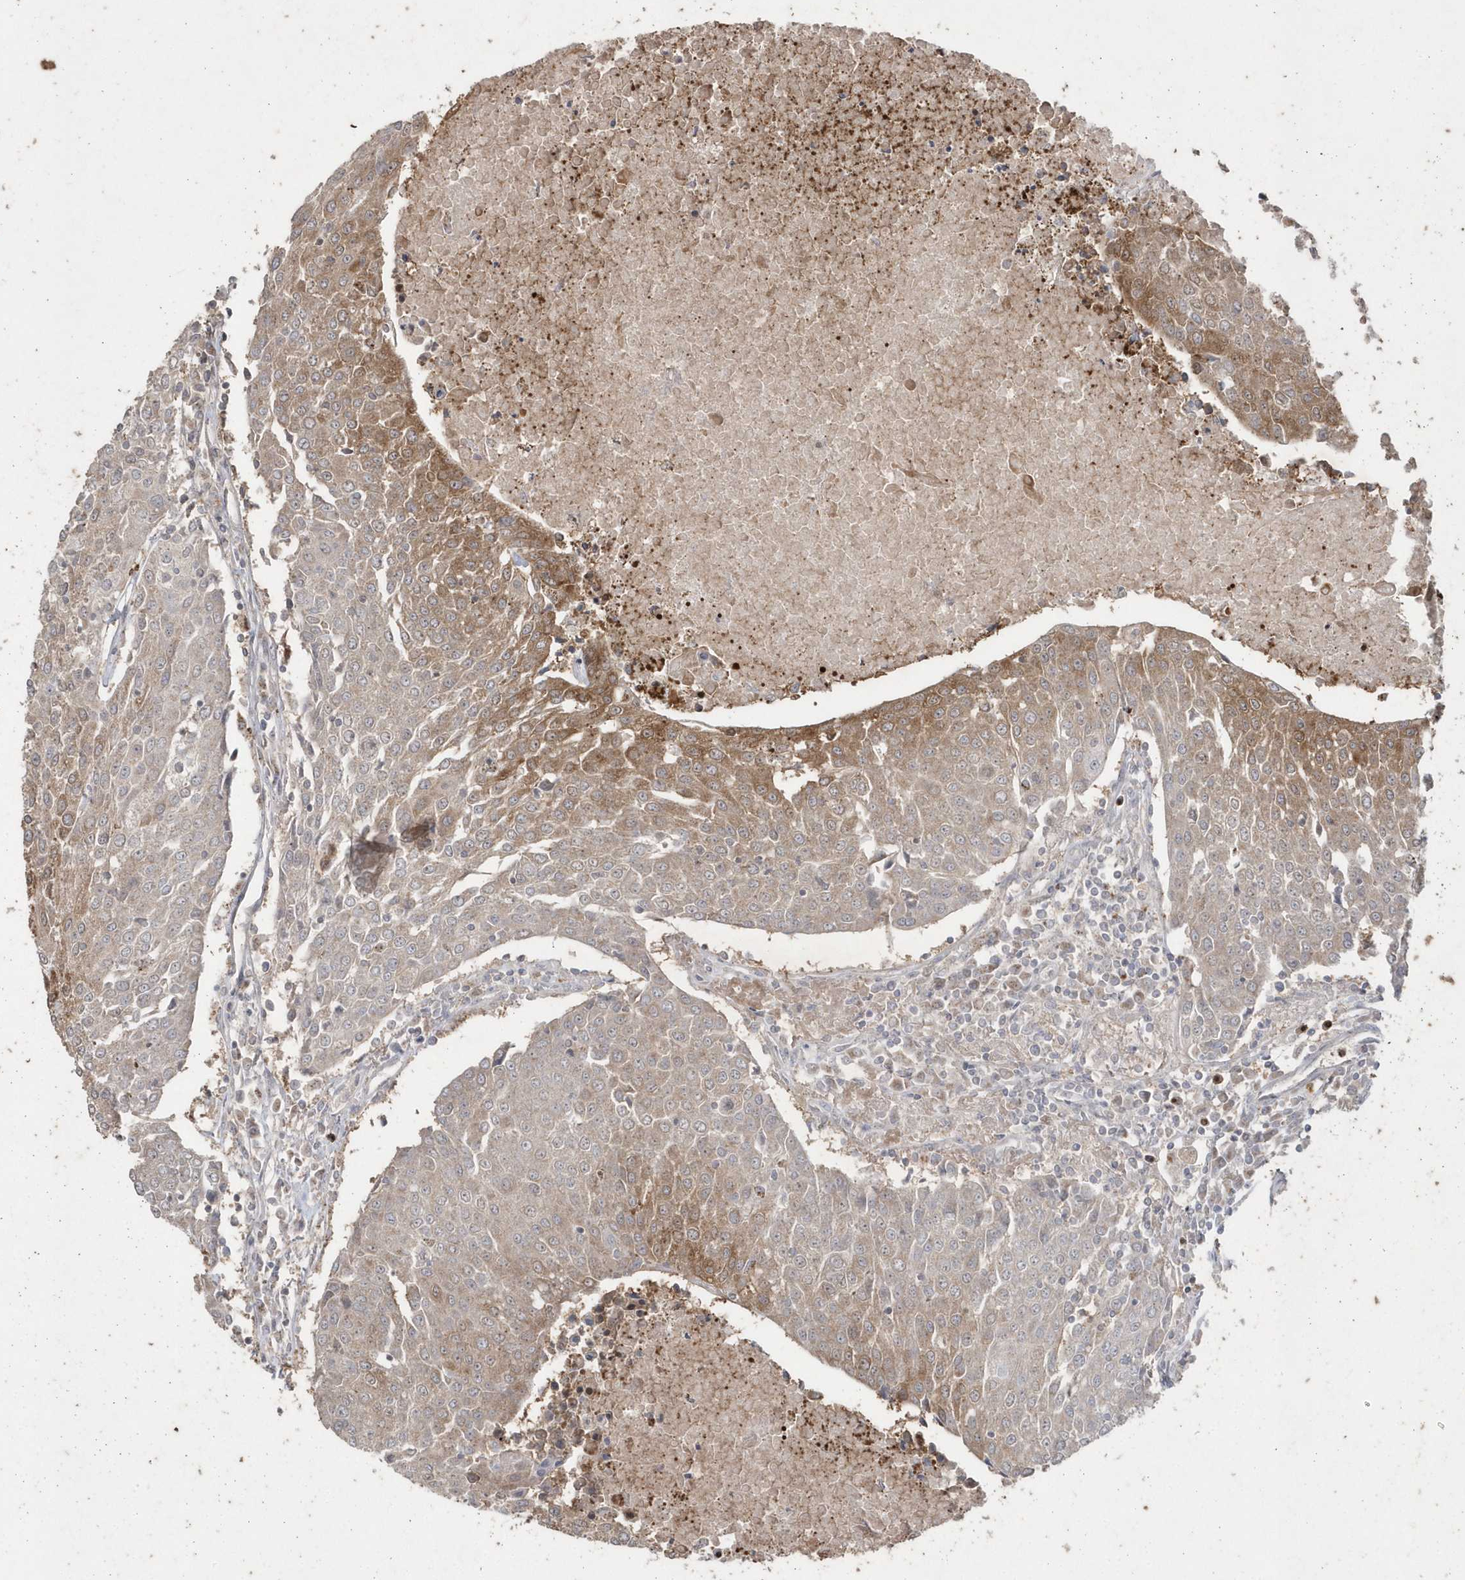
{"staining": {"intensity": "moderate", "quantity": "25%-75%", "location": "cytoplasmic/membranous"}, "tissue": "urothelial cancer", "cell_type": "Tumor cells", "image_type": "cancer", "snomed": [{"axis": "morphology", "description": "Urothelial carcinoma, High grade"}, {"axis": "topography", "description": "Urinary bladder"}], "caption": "High-magnification brightfield microscopy of urothelial cancer stained with DAB (3,3'-diaminobenzidine) (brown) and counterstained with hematoxylin (blue). tumor cells exhibit moderate cytoplasmic/membranous staining is identified in about25%-75% of cells.", "gene": "GEMIN6", "patient": {"sex": "female", "age": 85}}